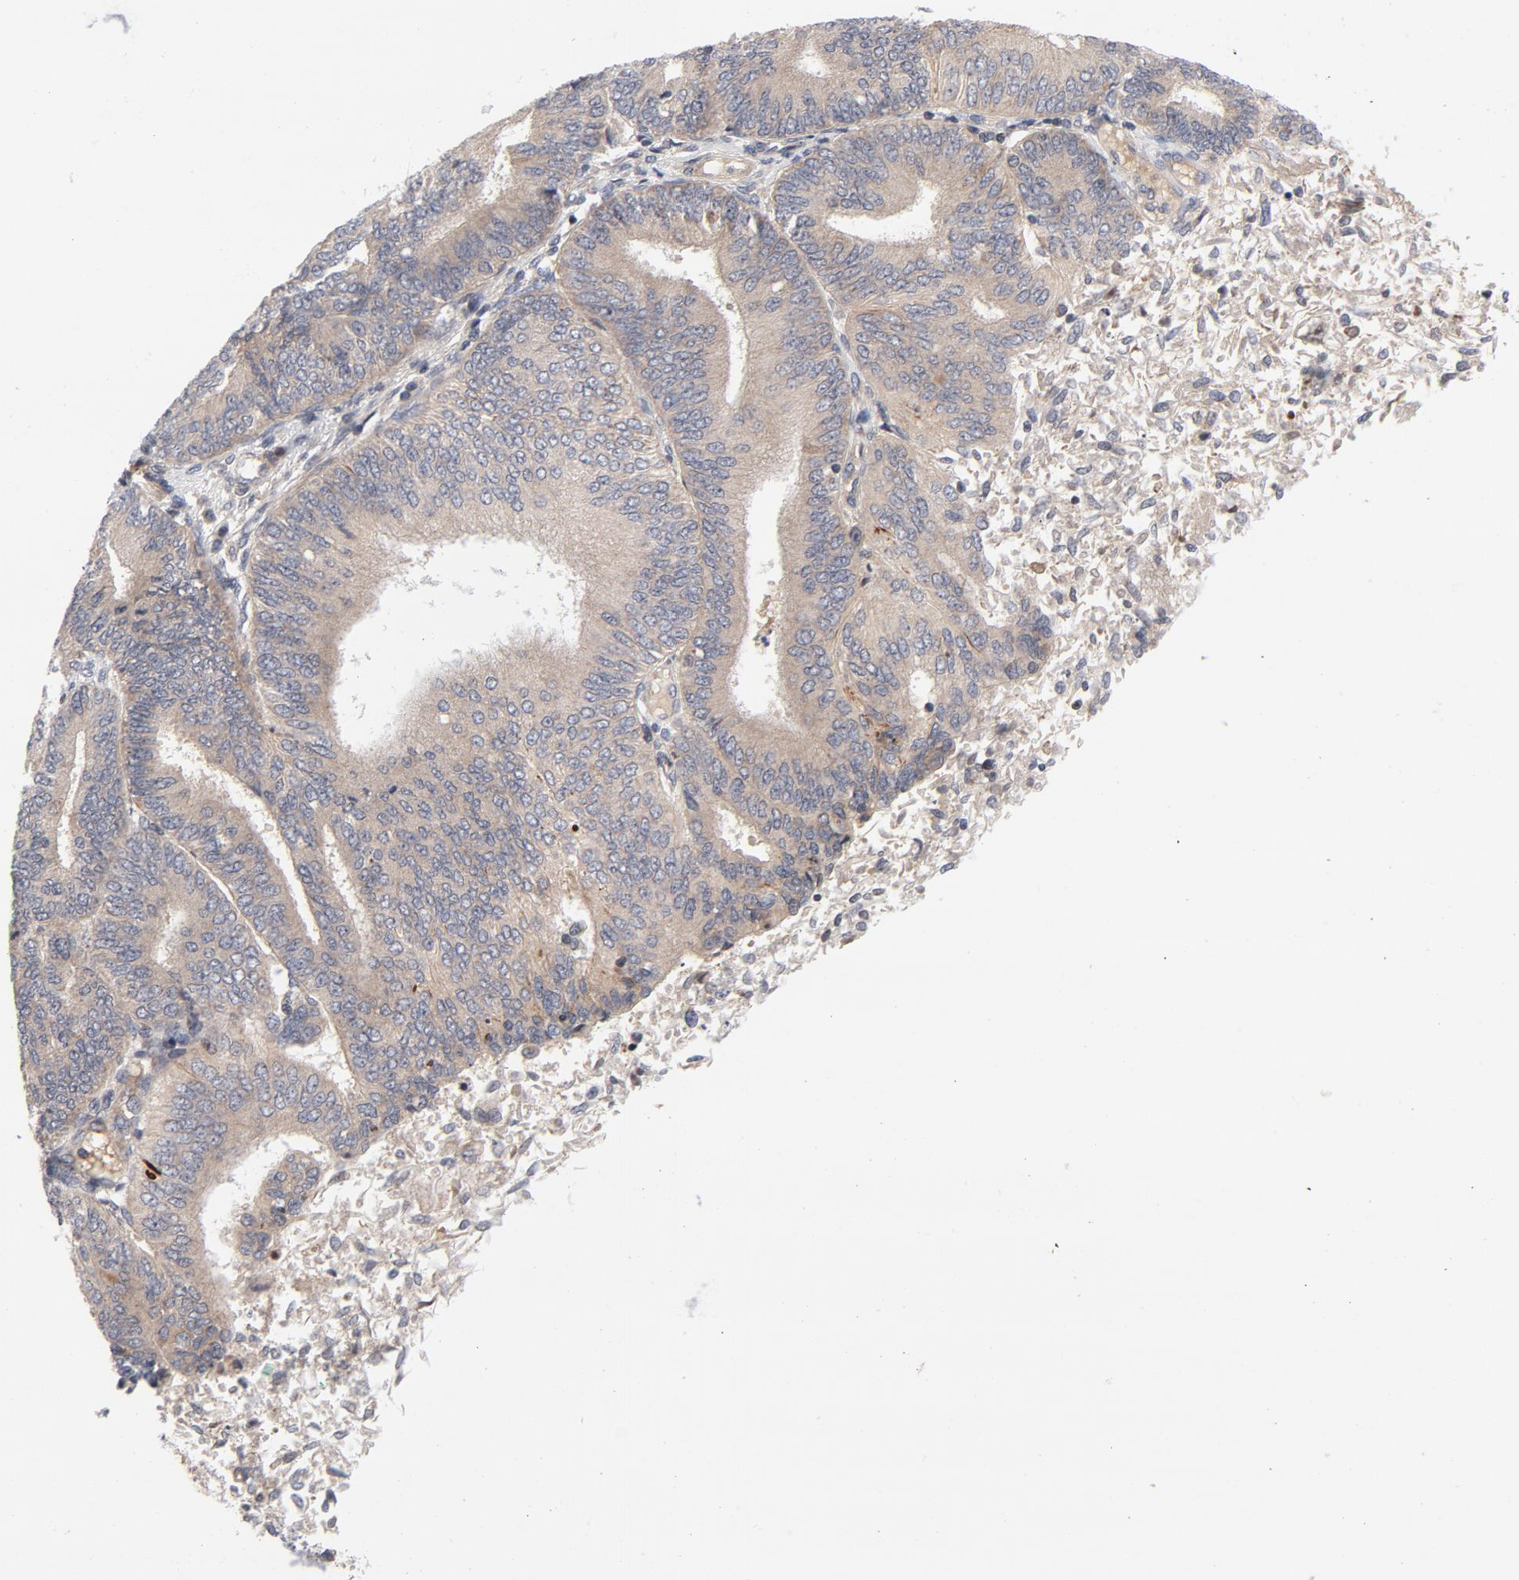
{"staining": {"intensity": "weak", "quantity": ">75%", "location": "cytoplasmic/membranous"}, "tissue": "endometrial cancer", "cell_type": "Tumor cells", "image_type": "cancer", "snomed": [{"axis": "morphology", "description": "Adenocarcinoma, NOS"}, {"axis": "topography", "description": "Endometrium"}], "caption": "Brown immunohistochemical staining in endometrial cancer (adenocarcinoma) exhibits weak cytoplasmic/membranous expression in about >75% of tumor cells.", "gene": "DNAAF2", "patient": {"sex": "female", "age": 55}}